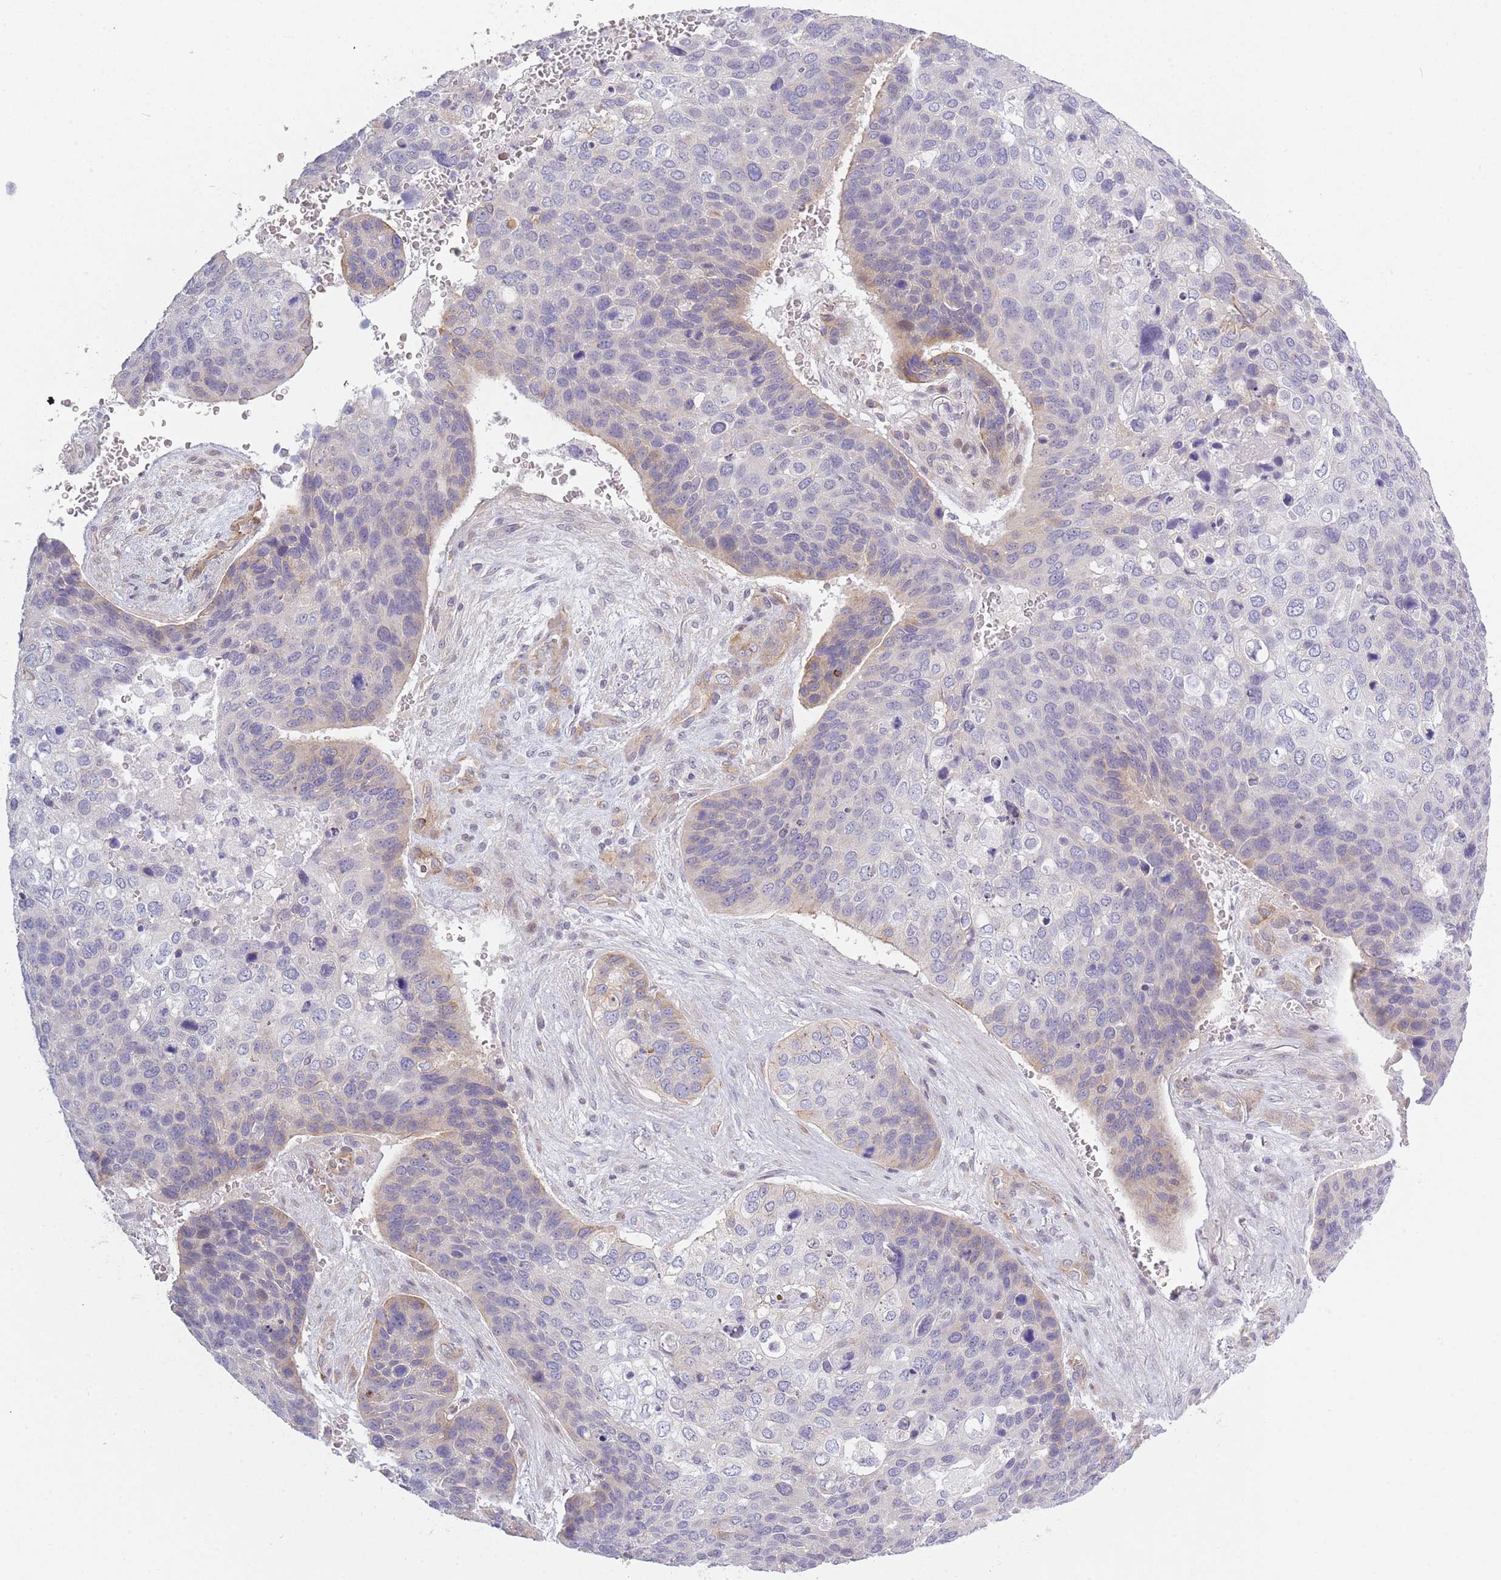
{"staining": {"intensity": "weak", "quantity": "<25%", "location": "cytoplasmic/membranous"}, "tissue": "skin cancer", "cell_type": "Tumor cells", "image_type": "cancer", "snomed": [{"axis": "morphology", "description": "Basal cell carcinoma"}, {"axis": "topography", "description": "Skin"}], "caption": "Histopathology image shows no significant protein expression in tumor cells of skin cancer. (DAB (3,3'-diaminobenzidine) immunohistochemistry visualized using brightfield microscopy, high magnification).", "gene": "SLC7A6", "patient": {"sex": "female", "age": 74}}